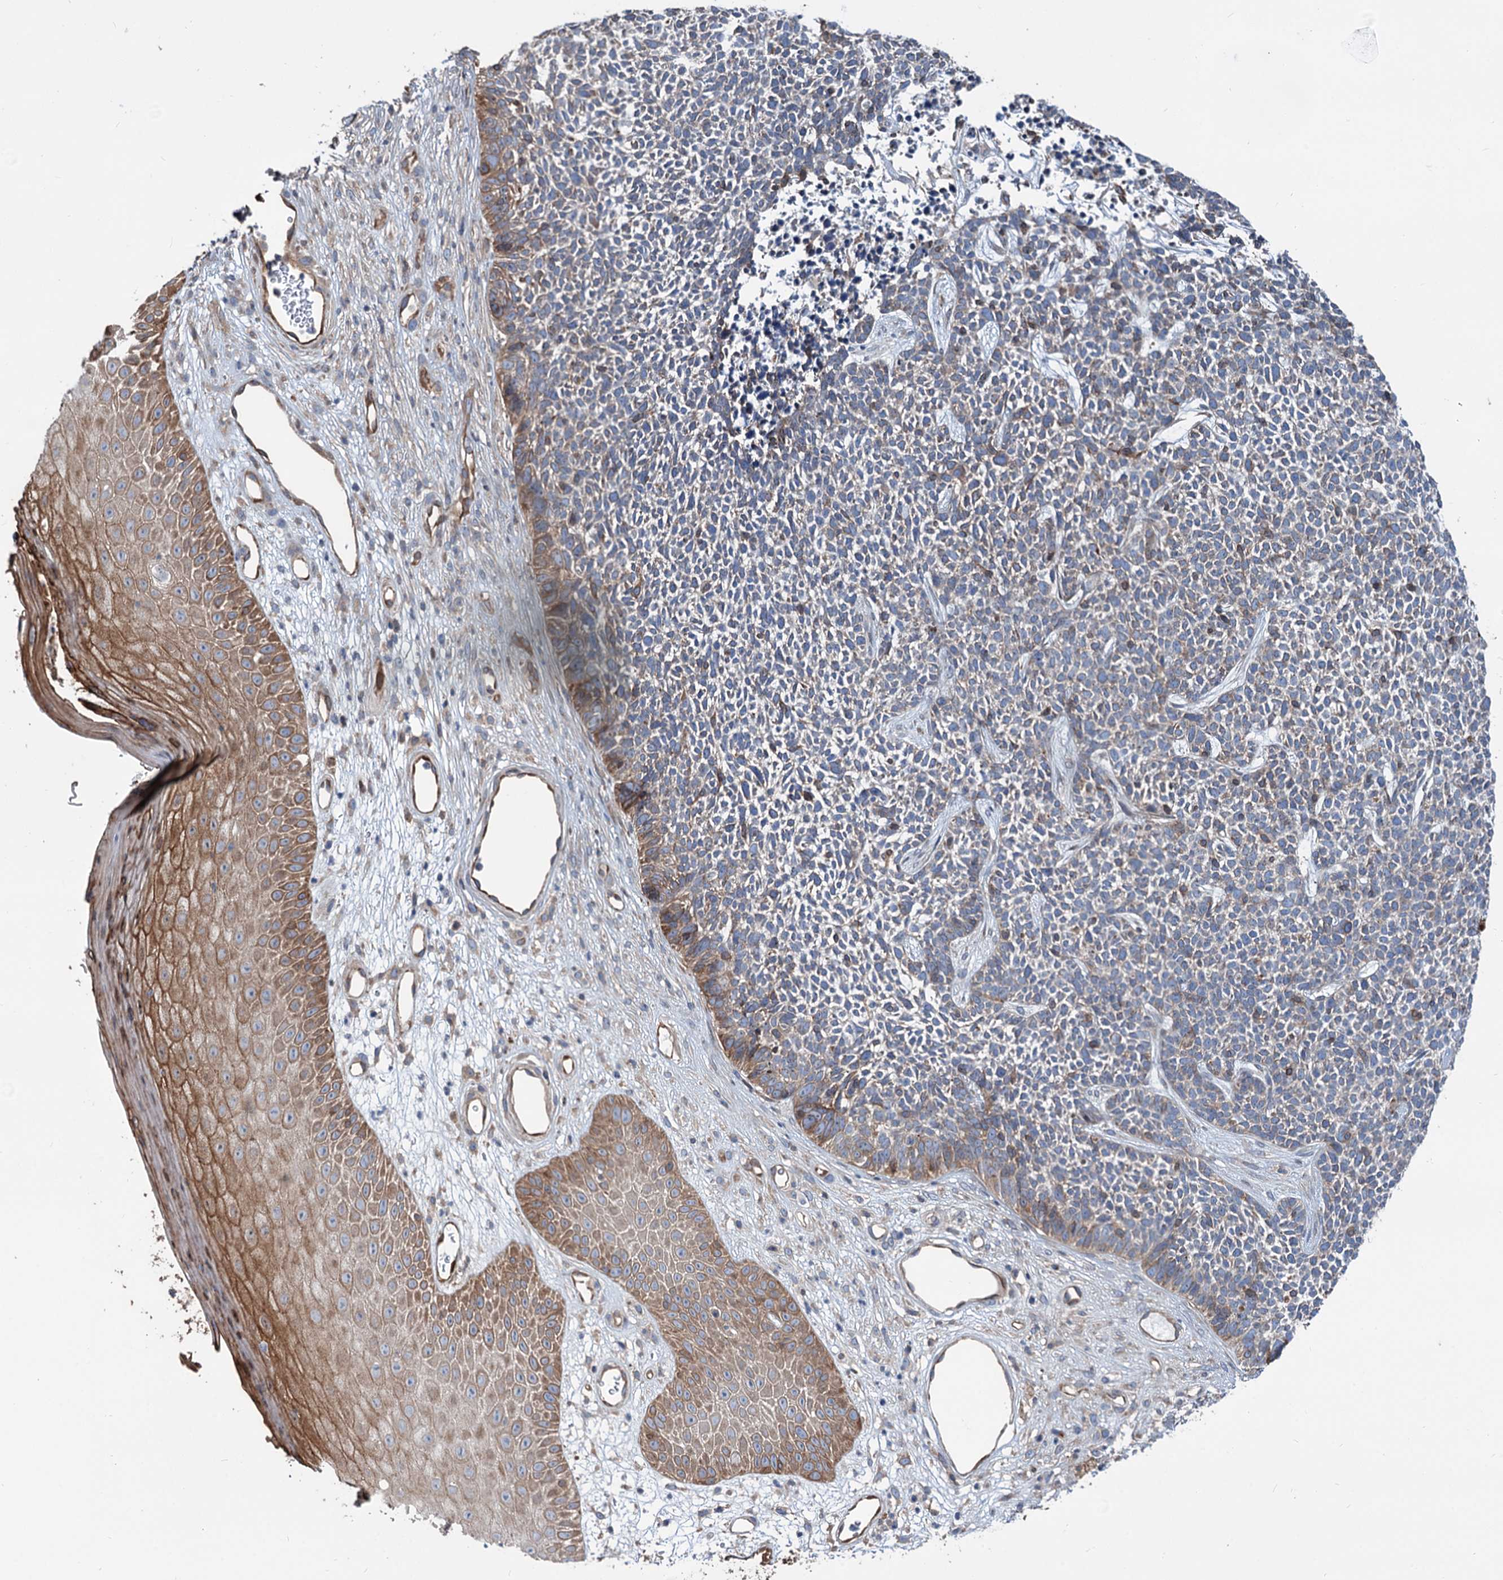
{"staining": {"intensity": "moderate", "quantity": "25%-75%", "location": "cytoplasmic/membranous"}, "tissue": "skin cancer", "cell_type": "Tumor cells", "image_type": "cancer", "snomed": [{"axis": "morphology", "description": "Basal cell carcinoma"}, {"axis": "topography", "description": "Skin"}], "caption": "Approximately 25%-75% of tumor cells in human skin cancer (basal cell carcinoma) reveal moderate cytoplasmic/membranous protein staining as visualized by brown immunohistochemical staining.", "gene": "PTDSS2", "patient": {"sex": "female", "age": 84}}